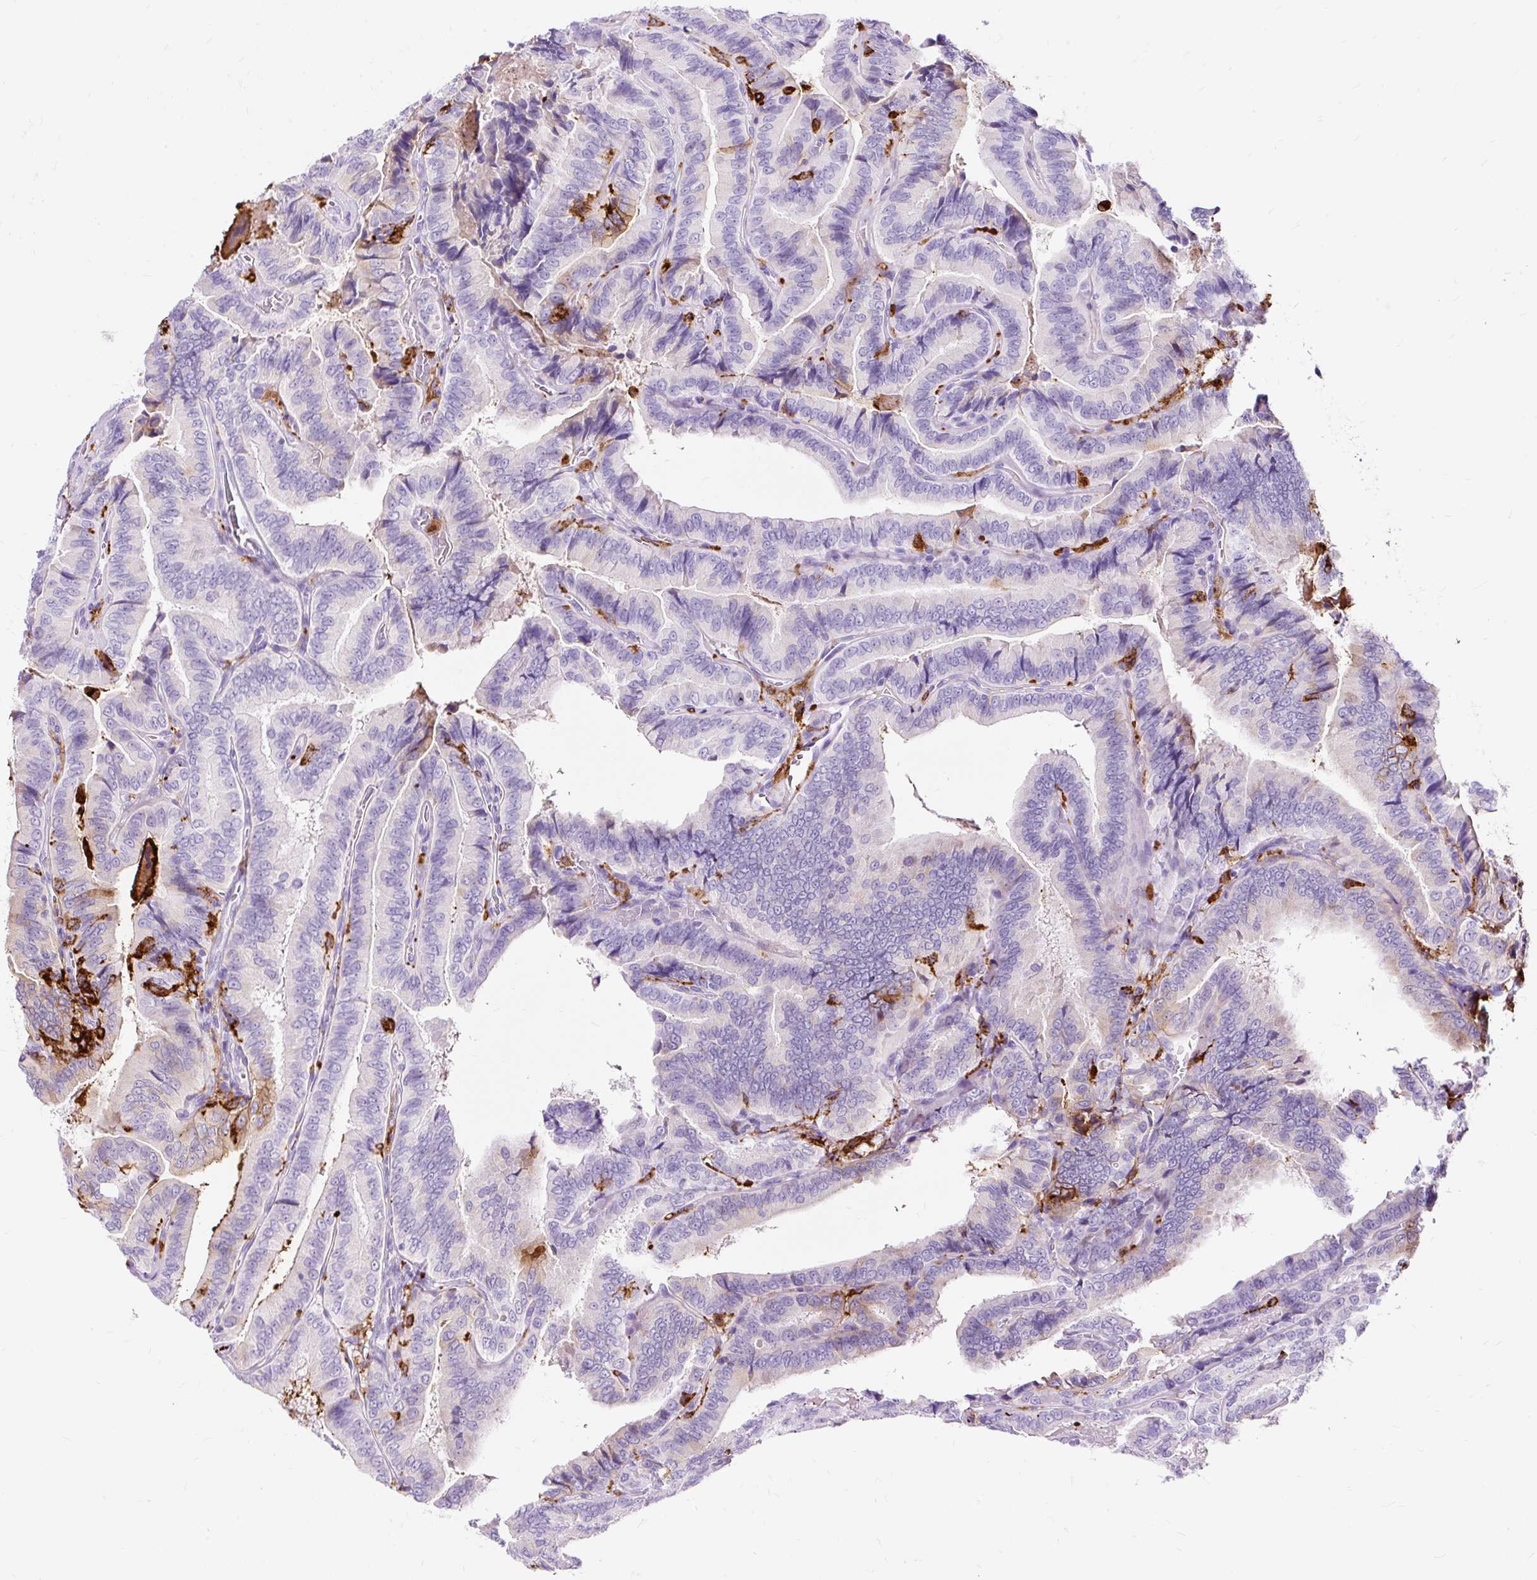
{"staining": {"intensity": "moderate", "quantity": "<25%", "location": "cytoplasmic/membranous"}, "tissue": "thyroid cancer", "cell_type": "Tumor cells", "image_type": "cancer", "snomed": [{"axis": "morphology", "description": "Papillary adenocarcinoma, NOS"}, {"axis": "topography", "description": "Thyroid gland"}], "caption": "Thyroid papillary adenocarcinoma was stained to show a protein in brown. There is low levels of moderate cytoplasmic/membranous expression in about <25% of tumor cells.", "gene": "HLA-DRA", "patient": {"sex": "male", "age": 61}}